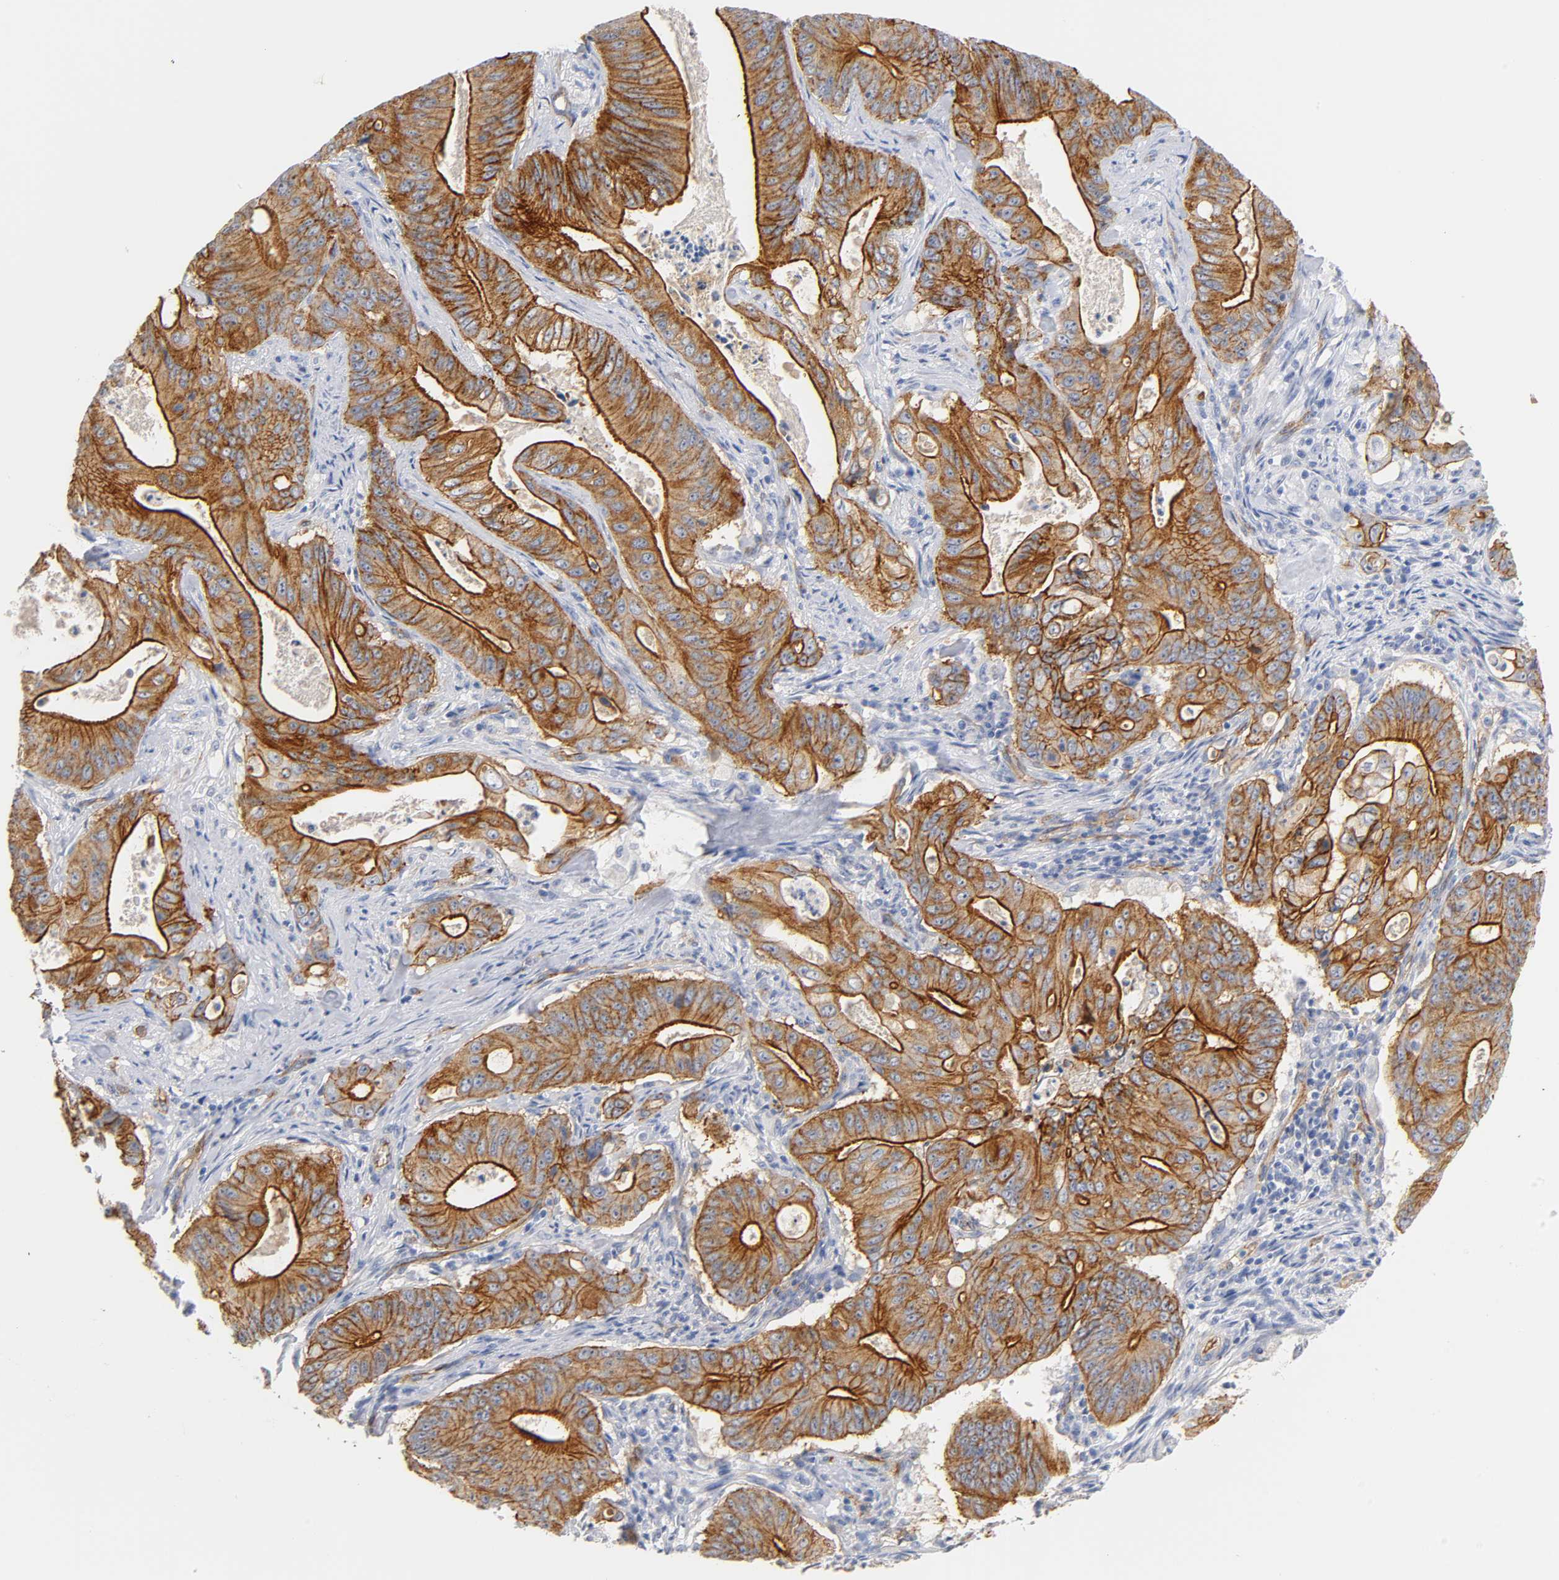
{"staining": {"intensity": "strong", "quantity": ">75%", "location": "cytoplasmic/membranous"}, "tissue": "pancreatic cancer", "cell_type": "Tumor cells", "image_type": "cancer", "snomed": [{"axis": "morphology", "description": "Normal tissue, NOS"}, {"axis": "topography", "description": "Lymph node"}], "caption": "Human pancreatic cancer stained with a protein marker reveals strong staining in tumor cells.", "gene": "SPTAN1", "patient": {"sex": "male", "age": 62}}